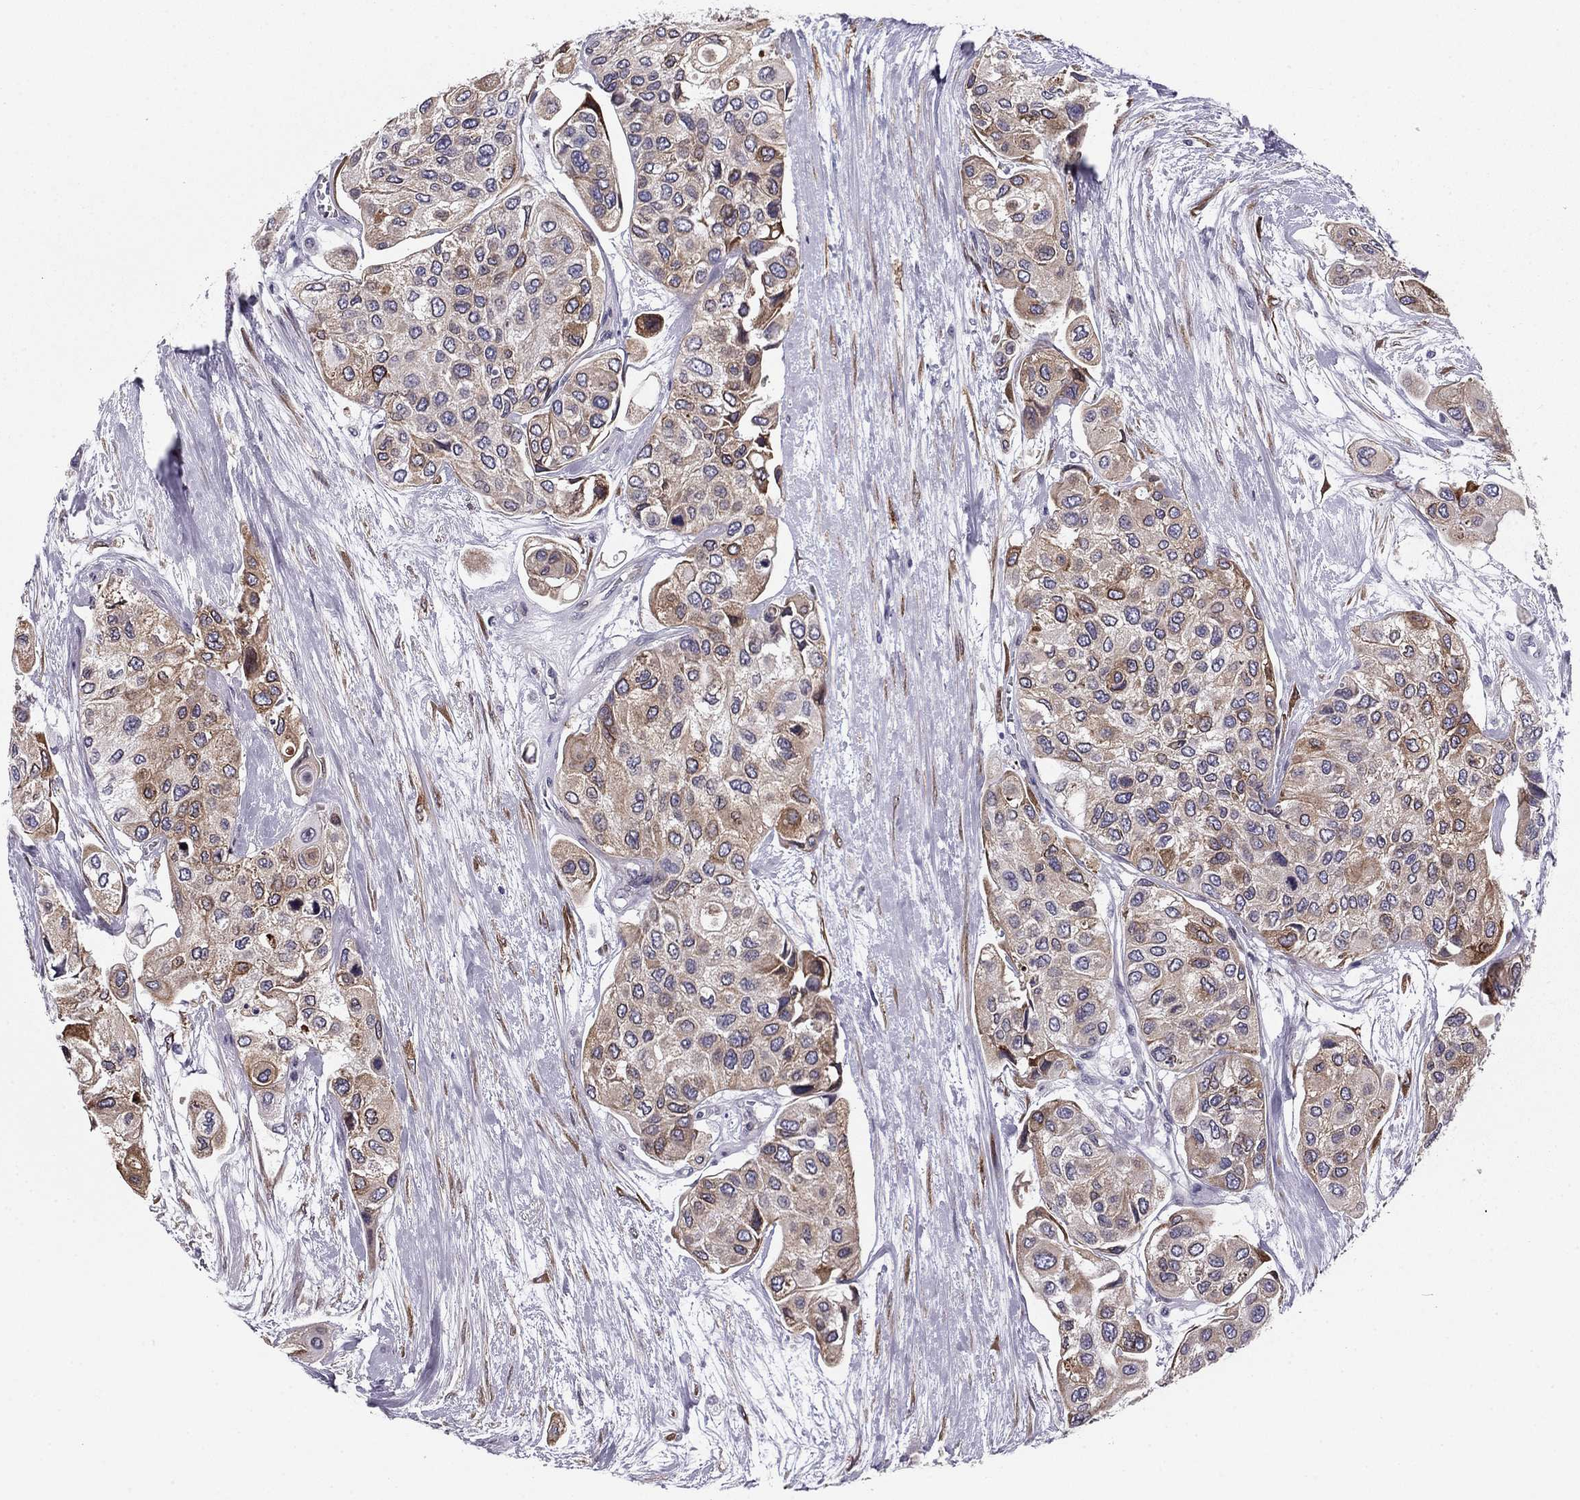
{"staining": {"intensity": "moderate", "quantity": "<25%", "location": "cytoplasmic/membranous"}, "tissue": "urothelial cancer", "cell_type": "Tumor cells", "image_type": "cancer", "snomed": [{"axis": "morphology", "description": "Urothelial carcinoma, High grade"}, {"axis": "topography", "description": "Urinary bladder"}], "caption": "Tumor cells show low levels of moderate cytoplasmic/membranous positivity in about <25% of cells in high-grade urothelial carcinoma.", "gene": "TMED3", "patient": {"sex": "male", "age": 77}}